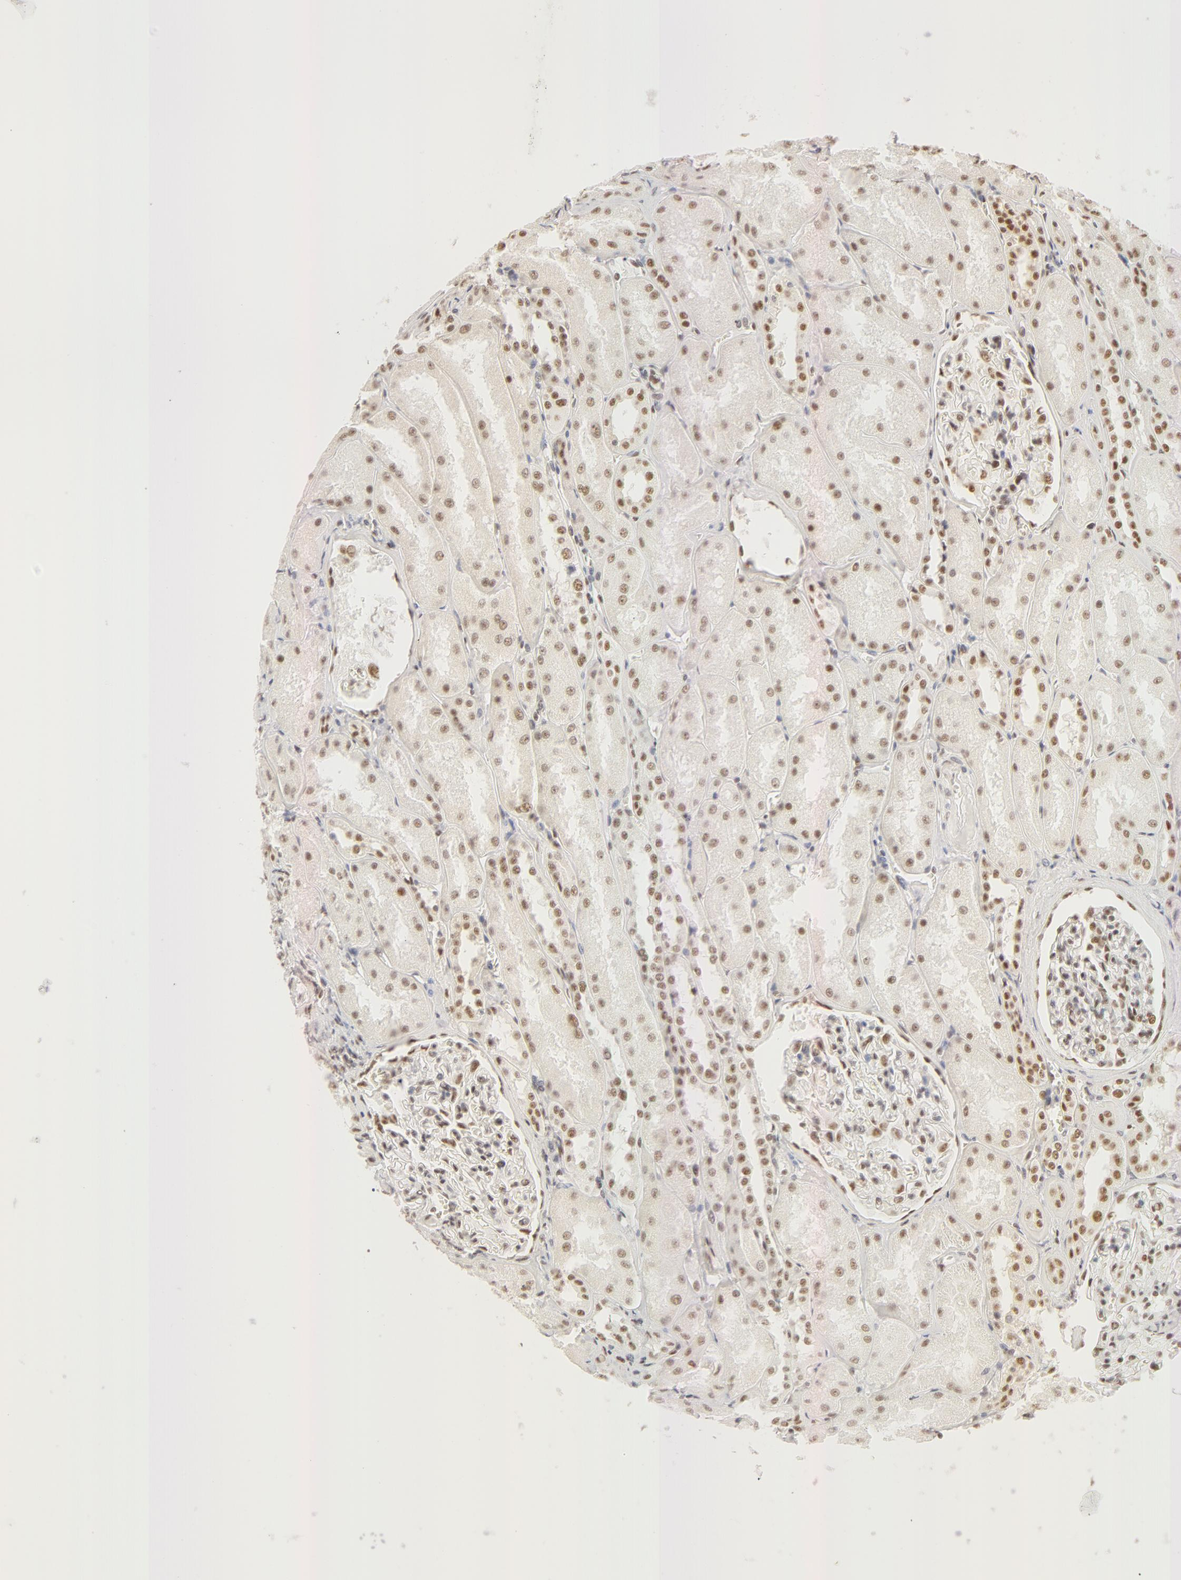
{"staining": {"intensity": "weak", "quantity": "25%-75%", "location": "nuclear"}, "tissue": "kidney", "cell_type": "Cells in glomeruli", "image_type": "normal", "snomed": [{"axis": "morphology", "description": "Normal tissue, NOS"}, {"axis": "topography", "description": "Kidney"}], "caption": "Immunohistochemistry (IHC) micrograph of benign kidney: kidney stained using immunohistochemistry (IHC) exhibits low levels of weak protein expression localized specifically in the nuclear of cells in glomeruli, appearing as a nuclear brown color.", "gene": "RBM39", "patient": {"sex": "male", "age": 61}}